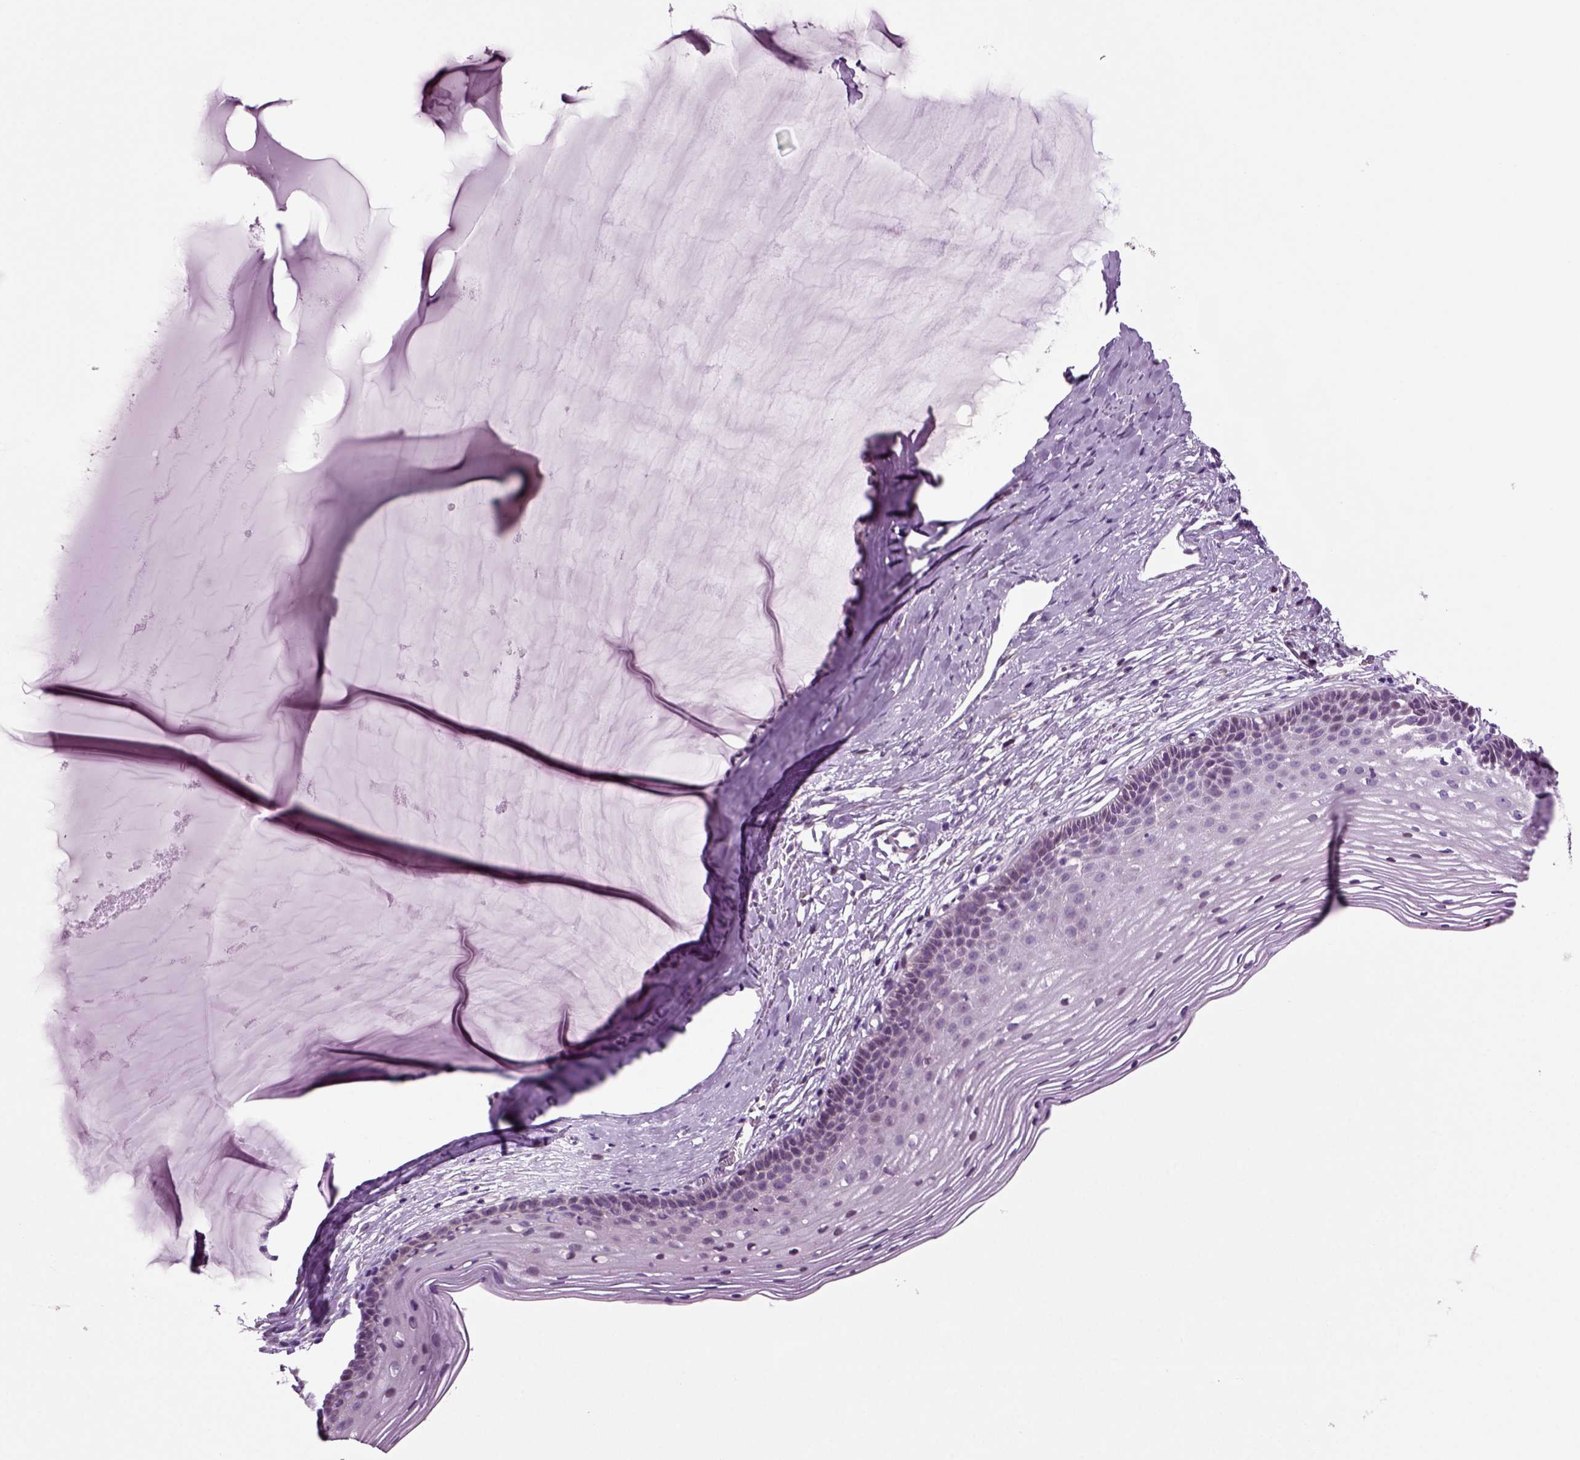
{"staining": {"intensity": "negative", "quantity": "none", "location": "none"}, "tissue": "cervix", "cell_type": "Glandular cells", "image_type": "normal", "snomed": [{"axis": "morphology", "description": "Normal tissue, NOS"}, {"axis": "topography", "description": "Cervix"}], "caption": "There is no significant staining in glandular cells of cervix. Brightfield microscopy of immunohistochemistry stained with DAB (brown) and hematoxylin (blue), captured at high magnification.", "gene": "ARID3A", "patient": {"sex": "female", "age": 40}}